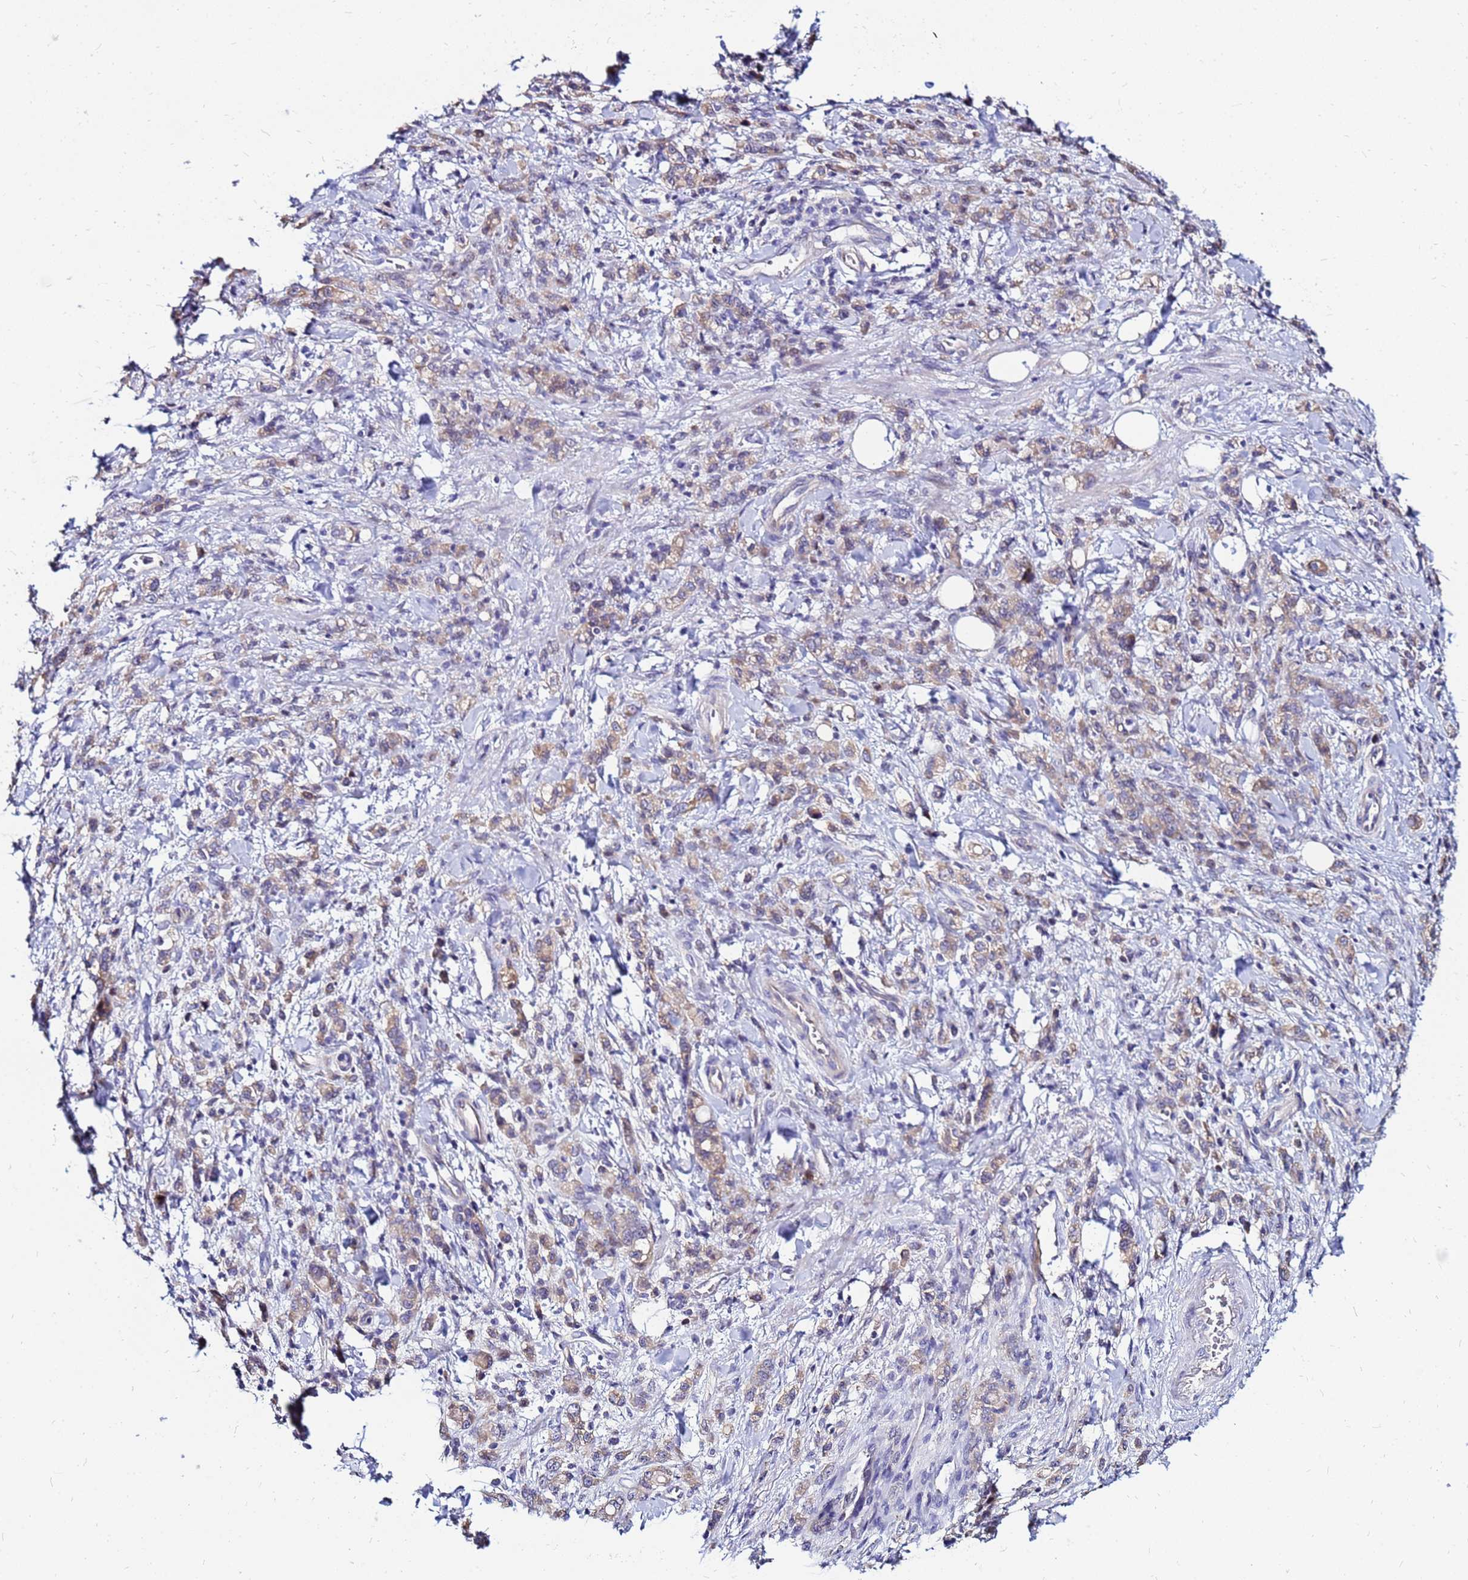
{"staining": {"intensity": "weak", "quantity": ">75%", "location": "cytoplasmic/membranous"}, "tissue": "stomach cancer", "cell_type": "Tumor cells", "image_type": "cancer", "snomed": [{"axis": "morphology", "description": "Adenocarcinoma, NOS"}, {"axis": "topography", "description": "Stomach"}], "caption": "The micrograph reveals staining of stomach adenocarcinoma, revealing weak cytoplasmic/membranous protein positivity (brown color) within tumor cells. The protein of interest is stained brown, and the nuclei are stained in blue (DAB (3,3'-diaminobenzidine) IHC with brightfield microscopy, high magnification).", "gene": "ARHGEF5", "patient": {"sex": "male", "age": 77}}